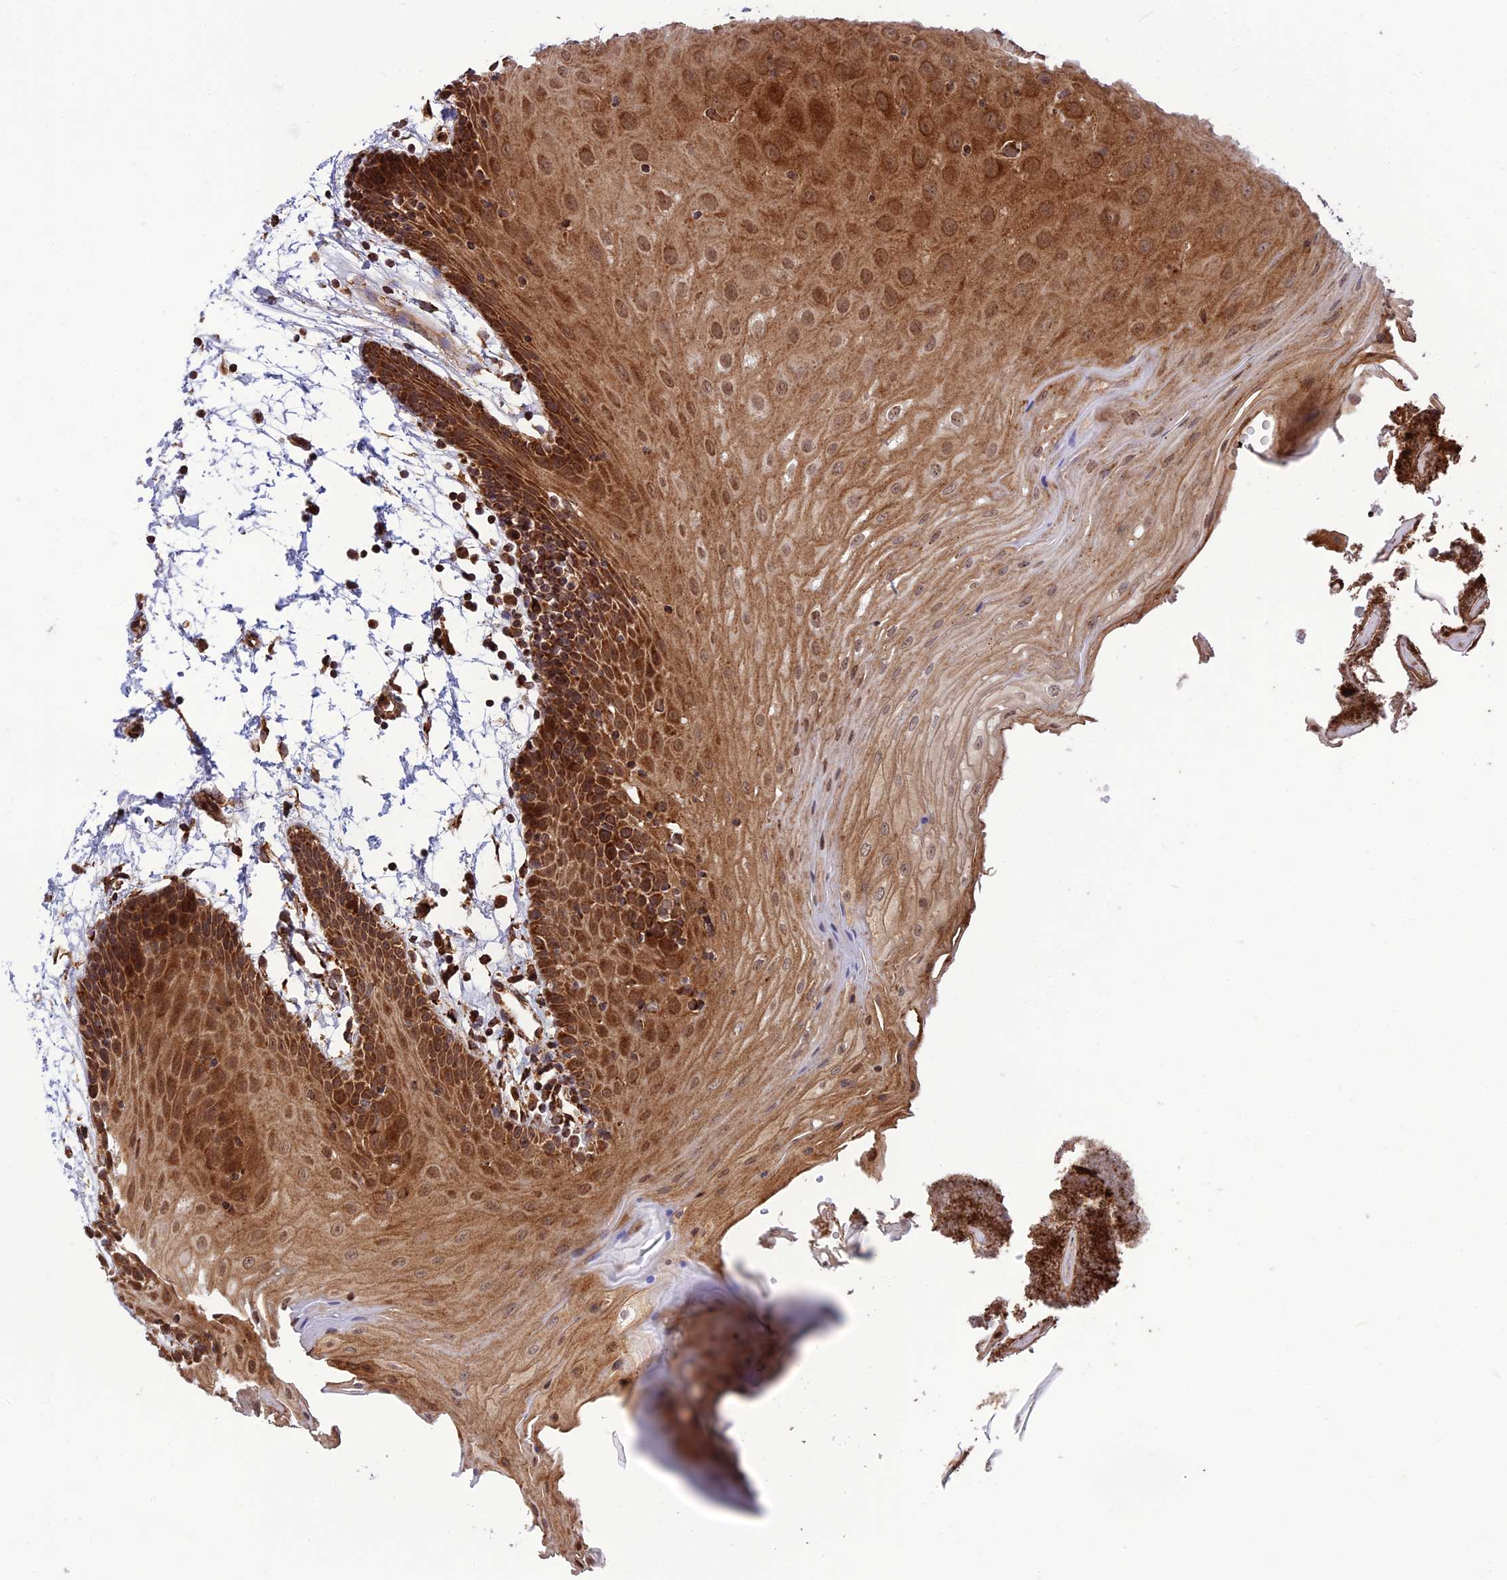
{"staining": {"intensity": "strong", "quantity": ">75%", "location": "cytoplasmic/membranous,nuclear"}, "tissue": "oral mucosa", "cell_type": "Squamous epithelial cells", "image_type": "normal", "snomed": [{"axis": "morphology", "description": "Normal tissue, NOS"}, {"axis": "topography", "description": "Skeletal muscle"}, {"axis": "topography", "description": "Oral tissue"}, {"axis": "topography", "description": "Salivary gland"}, {"axis": "topography", "description": "Peripheral nerve tissue"}], "caption": "Squamous epithelial cells exhibit high levels of strong cytoplasmic/membranous,nuclear staining in about >75% of cells in benign oral mucosa.", "gene": "CRTAP", "patient": {"sex": "male", "age": 54}}